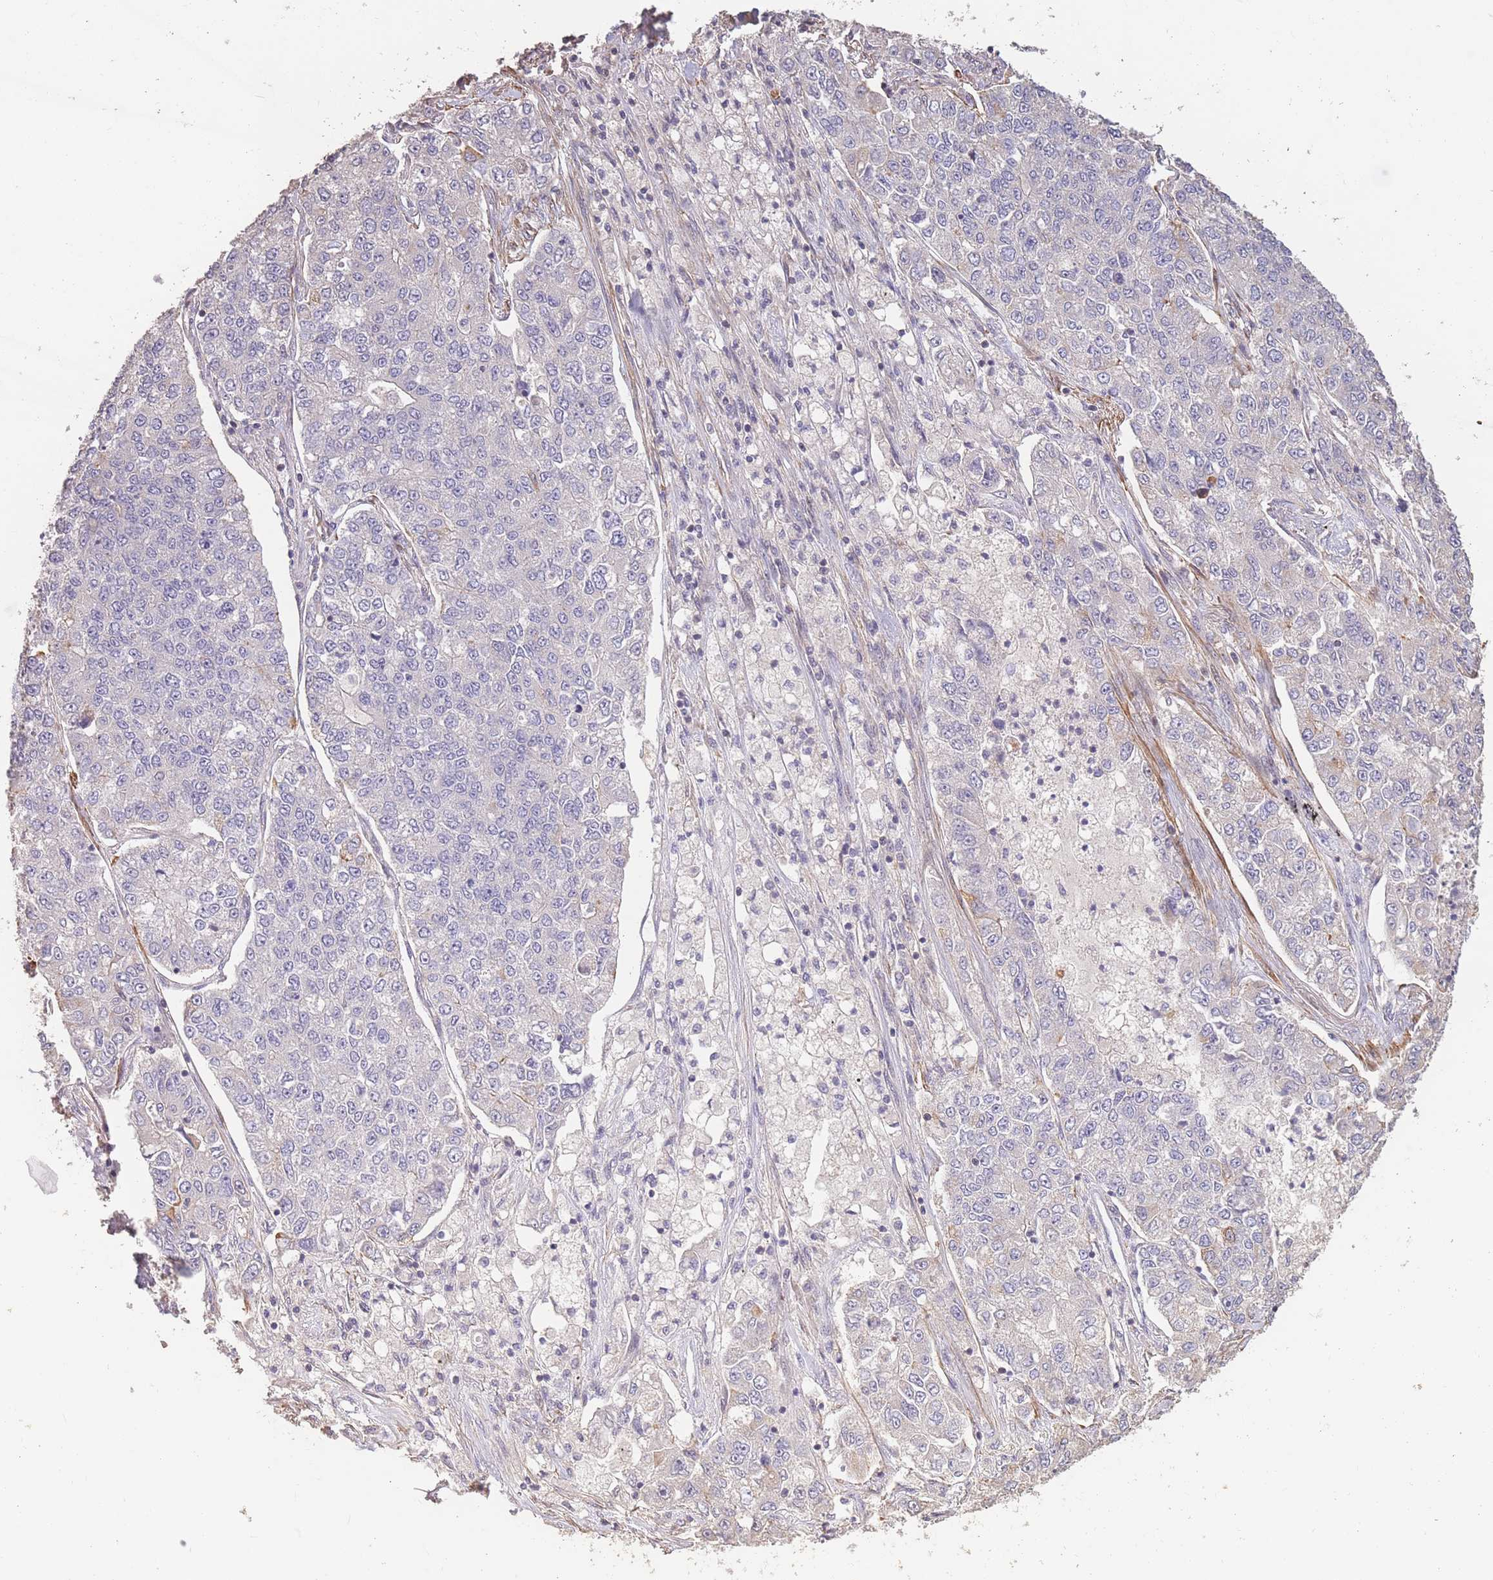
{"staining": {"intensity": "negative", "quantity": "none", "location": "none"}, "tissue": "lung cancer", "cell_type": "Tumor cells", "image_type": "cancer", "snomed": [{"axis": "morphology", "description": "Adenocarcinoma, NOS"}, {"axis": "topography", "description": "Lung"}], "caption": "Immunohistochemistry (IHC) micrograph of lung adenocarcinoma stained for a protein (brown), which exhibits no expression in tumor cells. (Immunohistochemistry (IHC), brightfield microscopy, high magnification).", "gene": "NLRC4", "patient": {"sex": "male", "age": 49}}